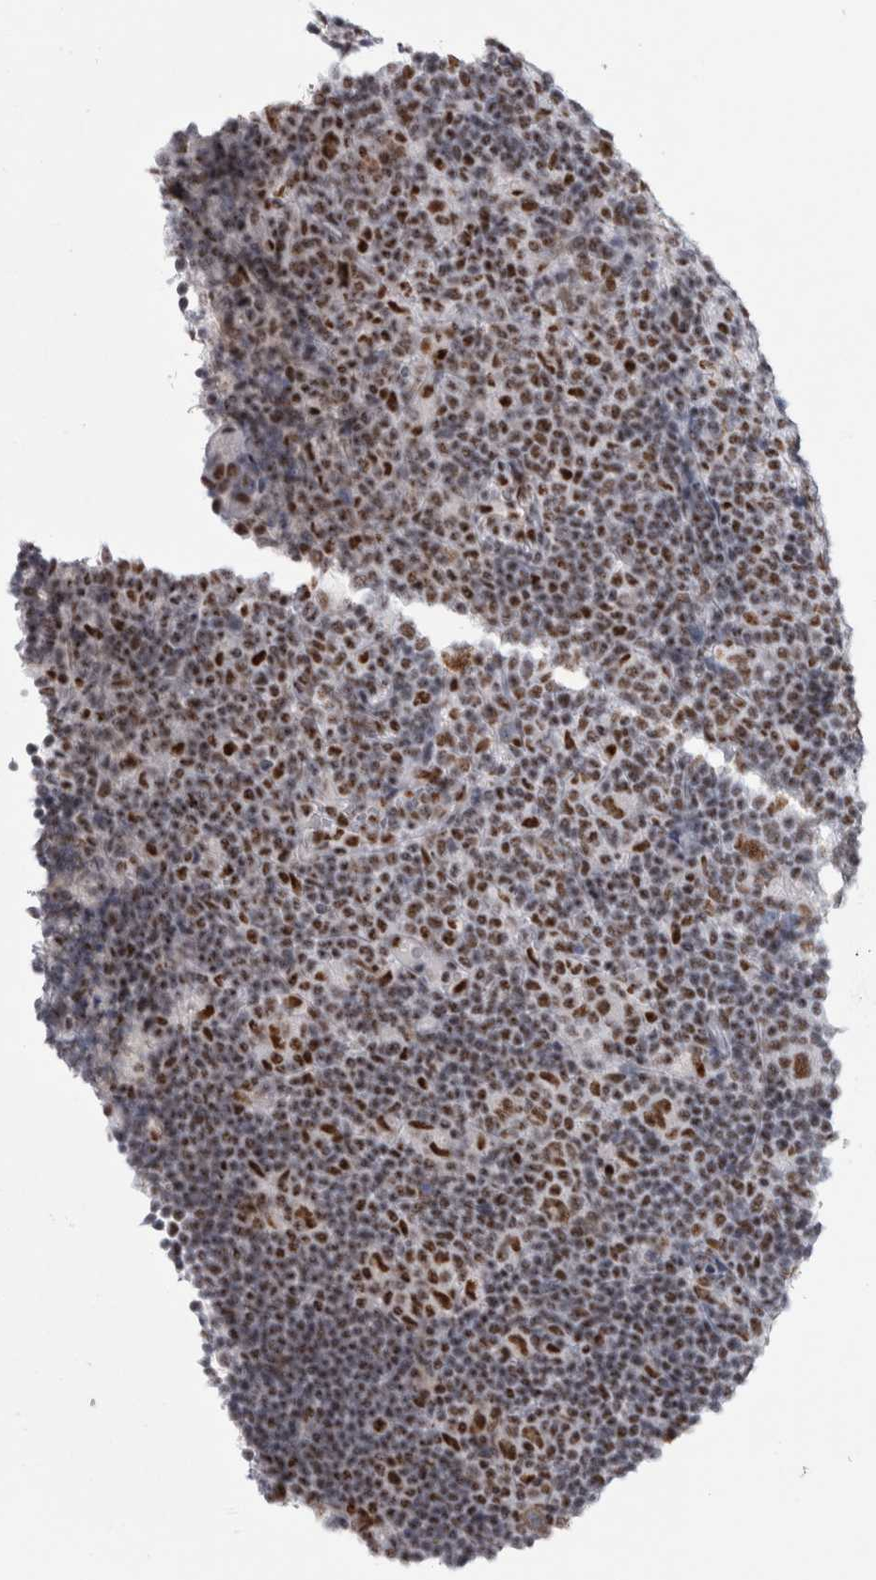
{"staining": {"intensity": "moderate", "quantity": "25%-75%", "location": "nuclear"}, "tissue": "lymphoma", "cell_type": "Tumor cells", "image_type": "cancer", "snomed": [{"axis": "morphology", "description": "Hodgkin's disease, NOS"}, {"axis": "topography", "description": "Lymph node"}], "caption": "Immunohistochemistry (IHC) (DAB) staining of human Hodgkin's disease reveals moderate nuclear protein staining in about 25%-75% of tumor cells.", "gene": "API5", "patient": {"sex": "female", "age": 57}}